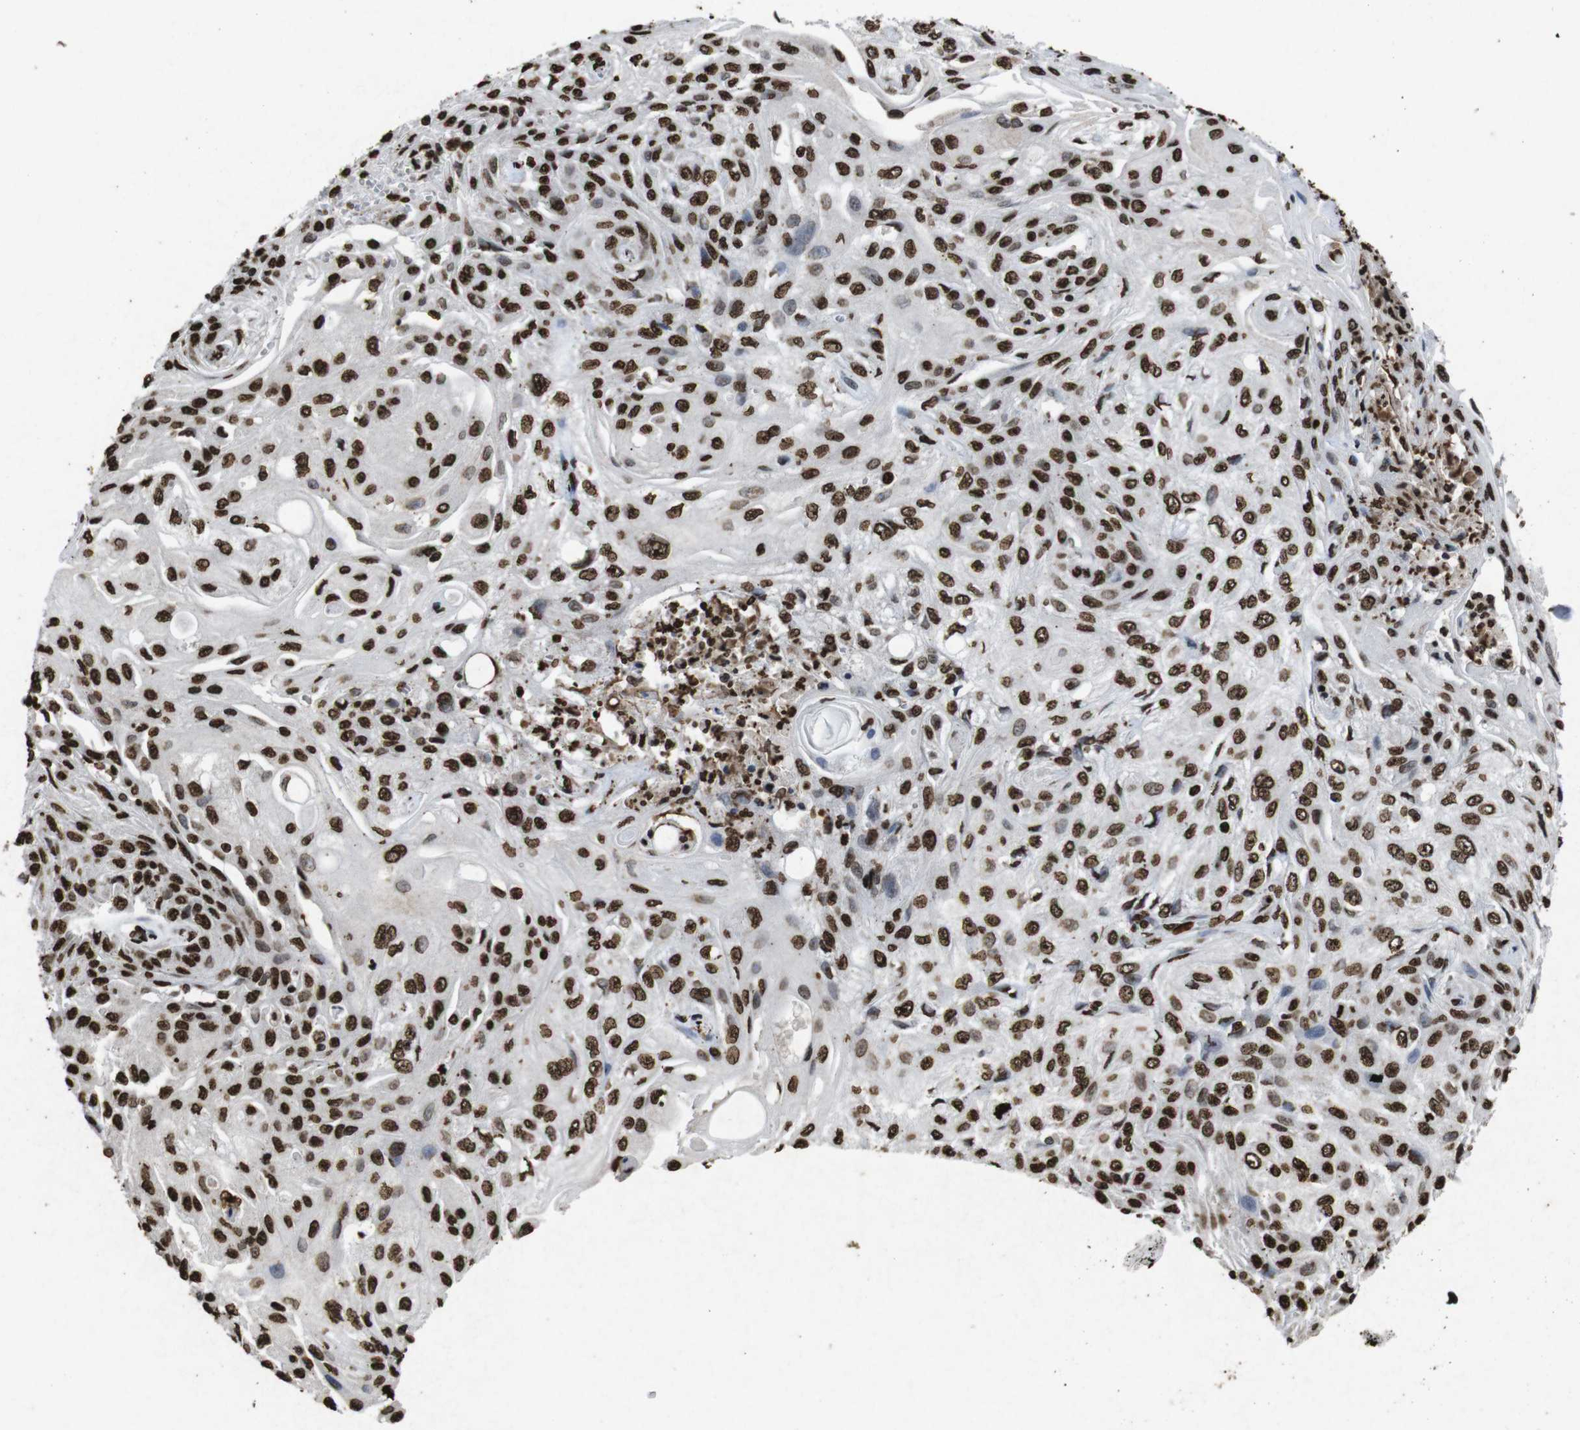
{"staining": {"intensity": "strong", "quantity": ">75%", "location": "nuclear"}, "tissue": "skin cancer", "cell_type": "Tumor cells", "image_type": "cancer", "snomed": [{"axis": "morphology", "description": "Squamous cell carcinoma, NOS"}, {"axis": "topography", "description": "Skin"}], "caption": "Immunohistochemistry histopathology image of neoplastic tissue: skin cancer stained using immunohistochemistry (IHC) shows high levels of strong protein expression localized specifically in the nuclear of tumor cells, appearing as a nuclear brown color.", "gene": "MDM2", "patient": {"sex": "male", "age": 75}}